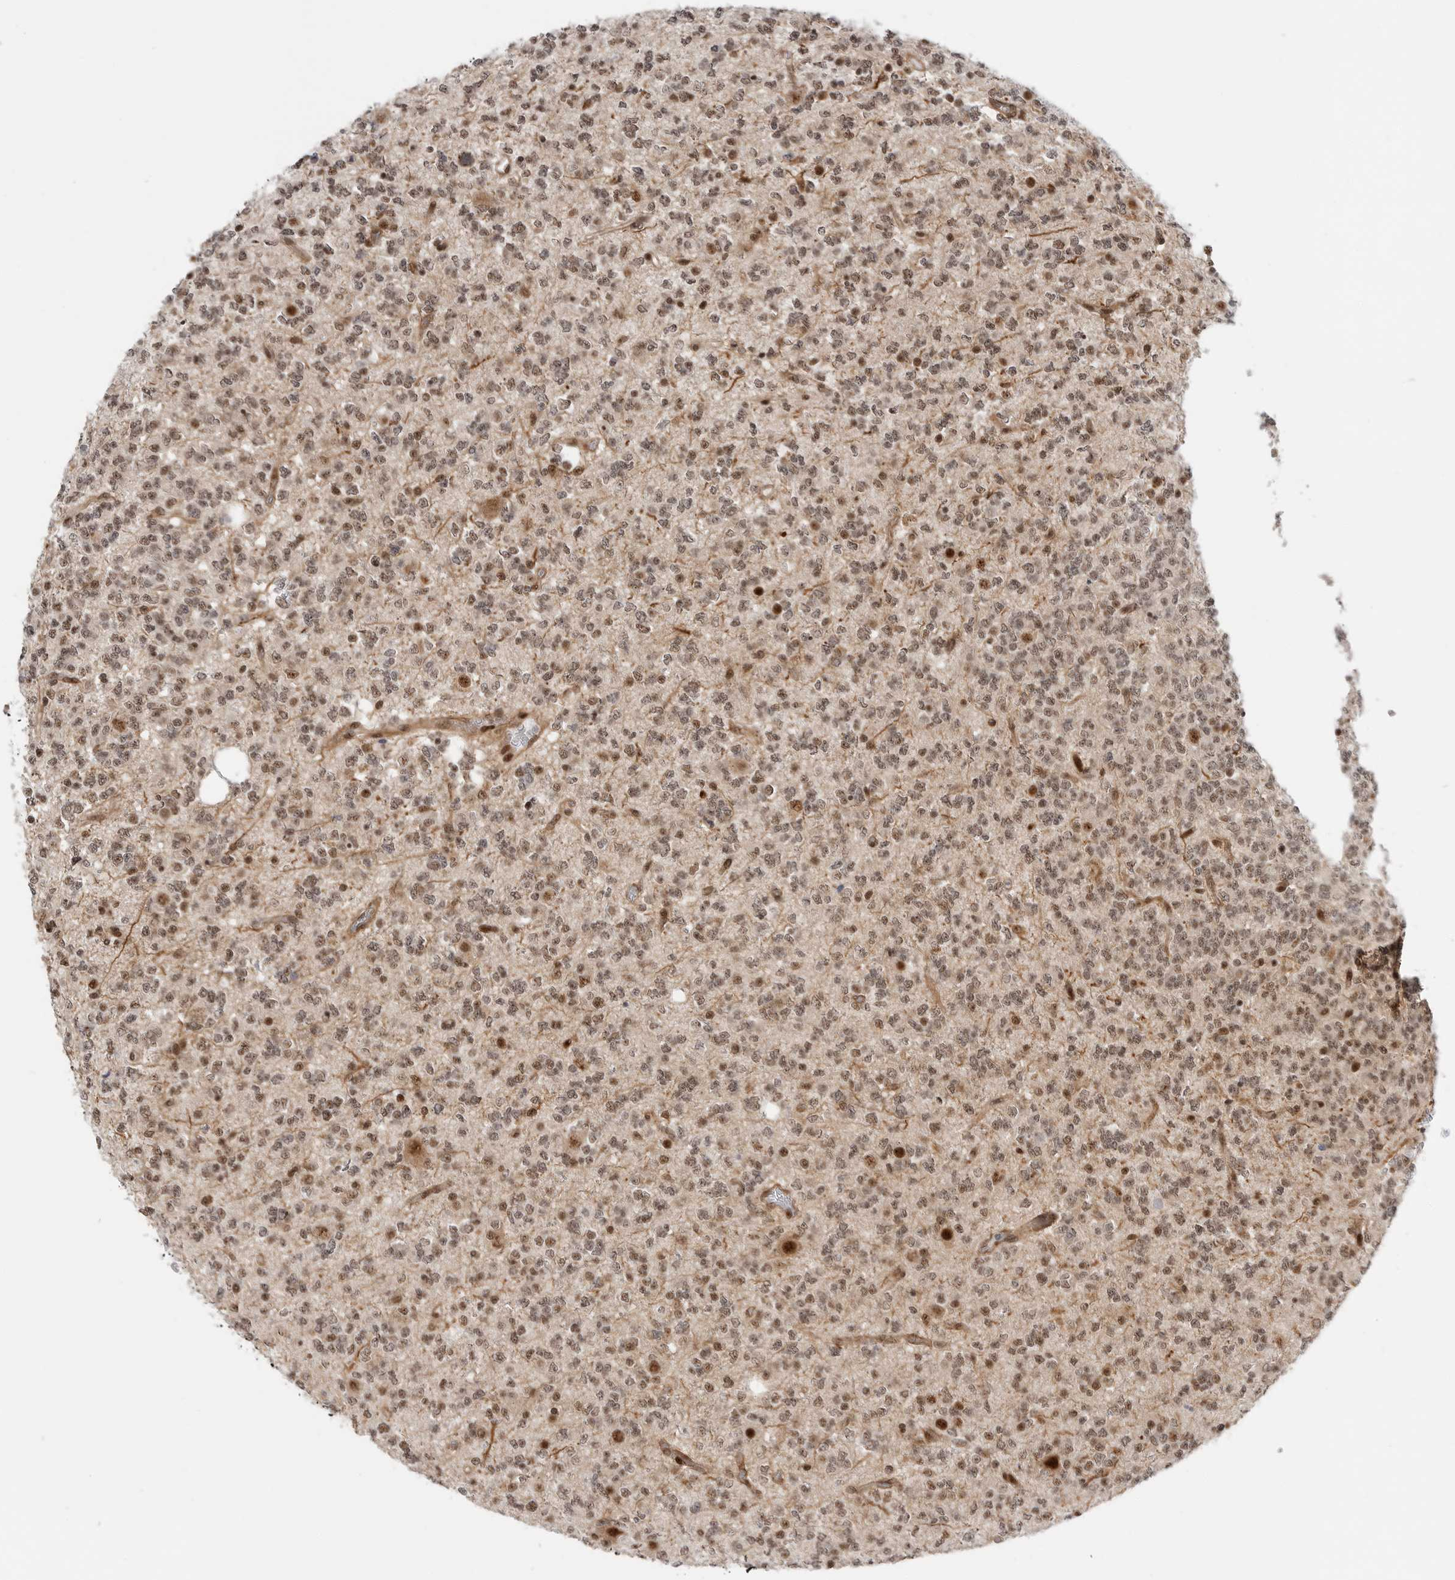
{"staining": {"intensity": "moderate", "quantity": ">75%", "location": "nuclear"}, "tissue": "glioma", "cell_type": "Tumor cells", "image_type": "cancer", "snomed": [{"axis": "morphology", "description": "Glioma, malignant, Low grade"}, {"axis": "topography", "description": "Brain"}], "caption": "IHC of human glioma exhibits medium levels of moderate nuclear positivity in approximately >75% of tumor cells.", "gene": "GPATCH2", "patient": {"sex": "male", "age": 38}}